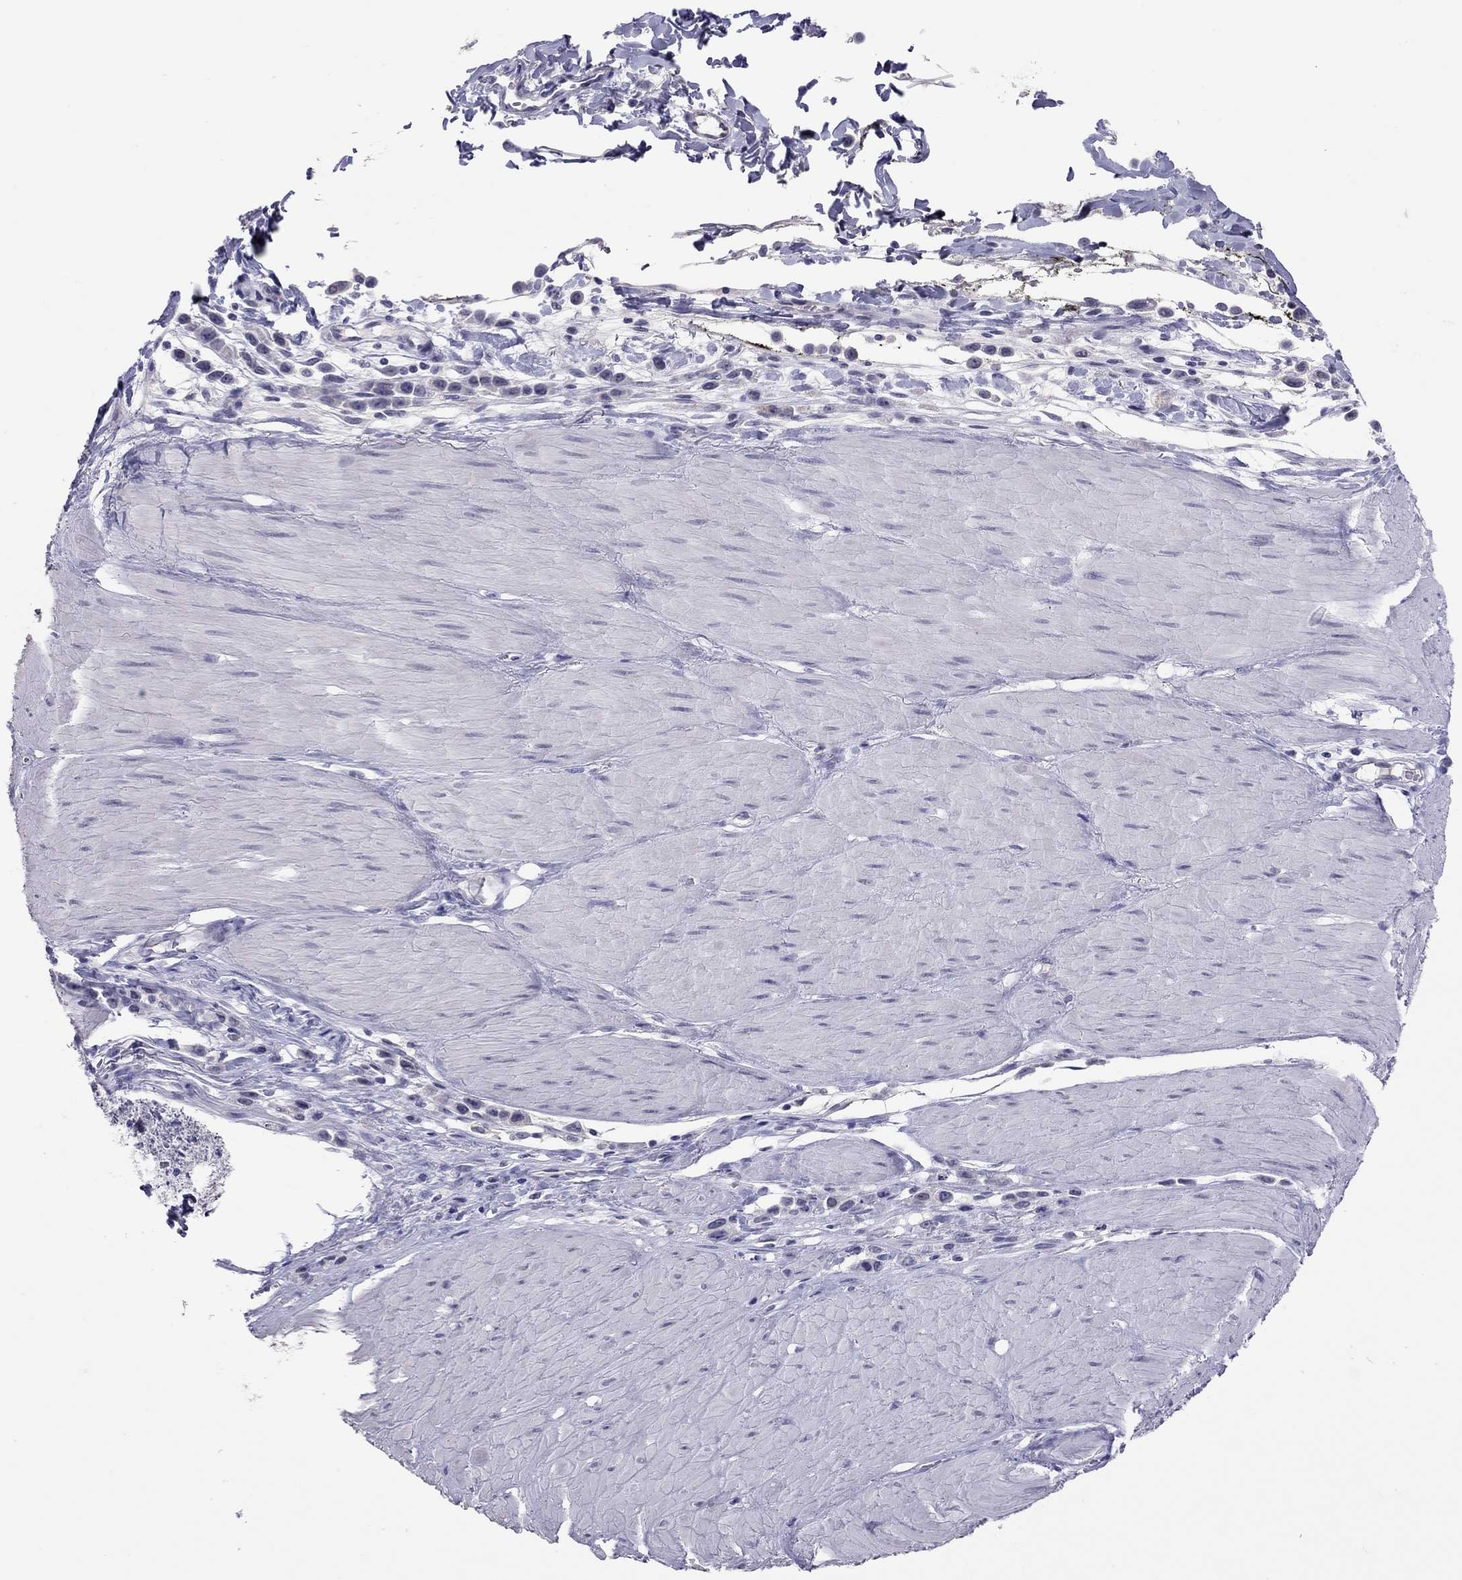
{"staining": {"intensity": "negative", "quantity": "none", "location": "none"}, "tissue": "stomach cancer", "cell_type": "Tumor cells", "image_type": "cancer", "snomed": [{"axis": "morphology", "description": "Adenocarcinoma, NOS"}, {"axis": "topography", "description": "Stomach"}], "caption": "This is an immunohistochemistry (IHC) histopathology image of human adenocarcinoma (stomach). There is no positivity in tumor cells.", "gene": "JHY", "patient": {"sex": "male", "age": 47}}